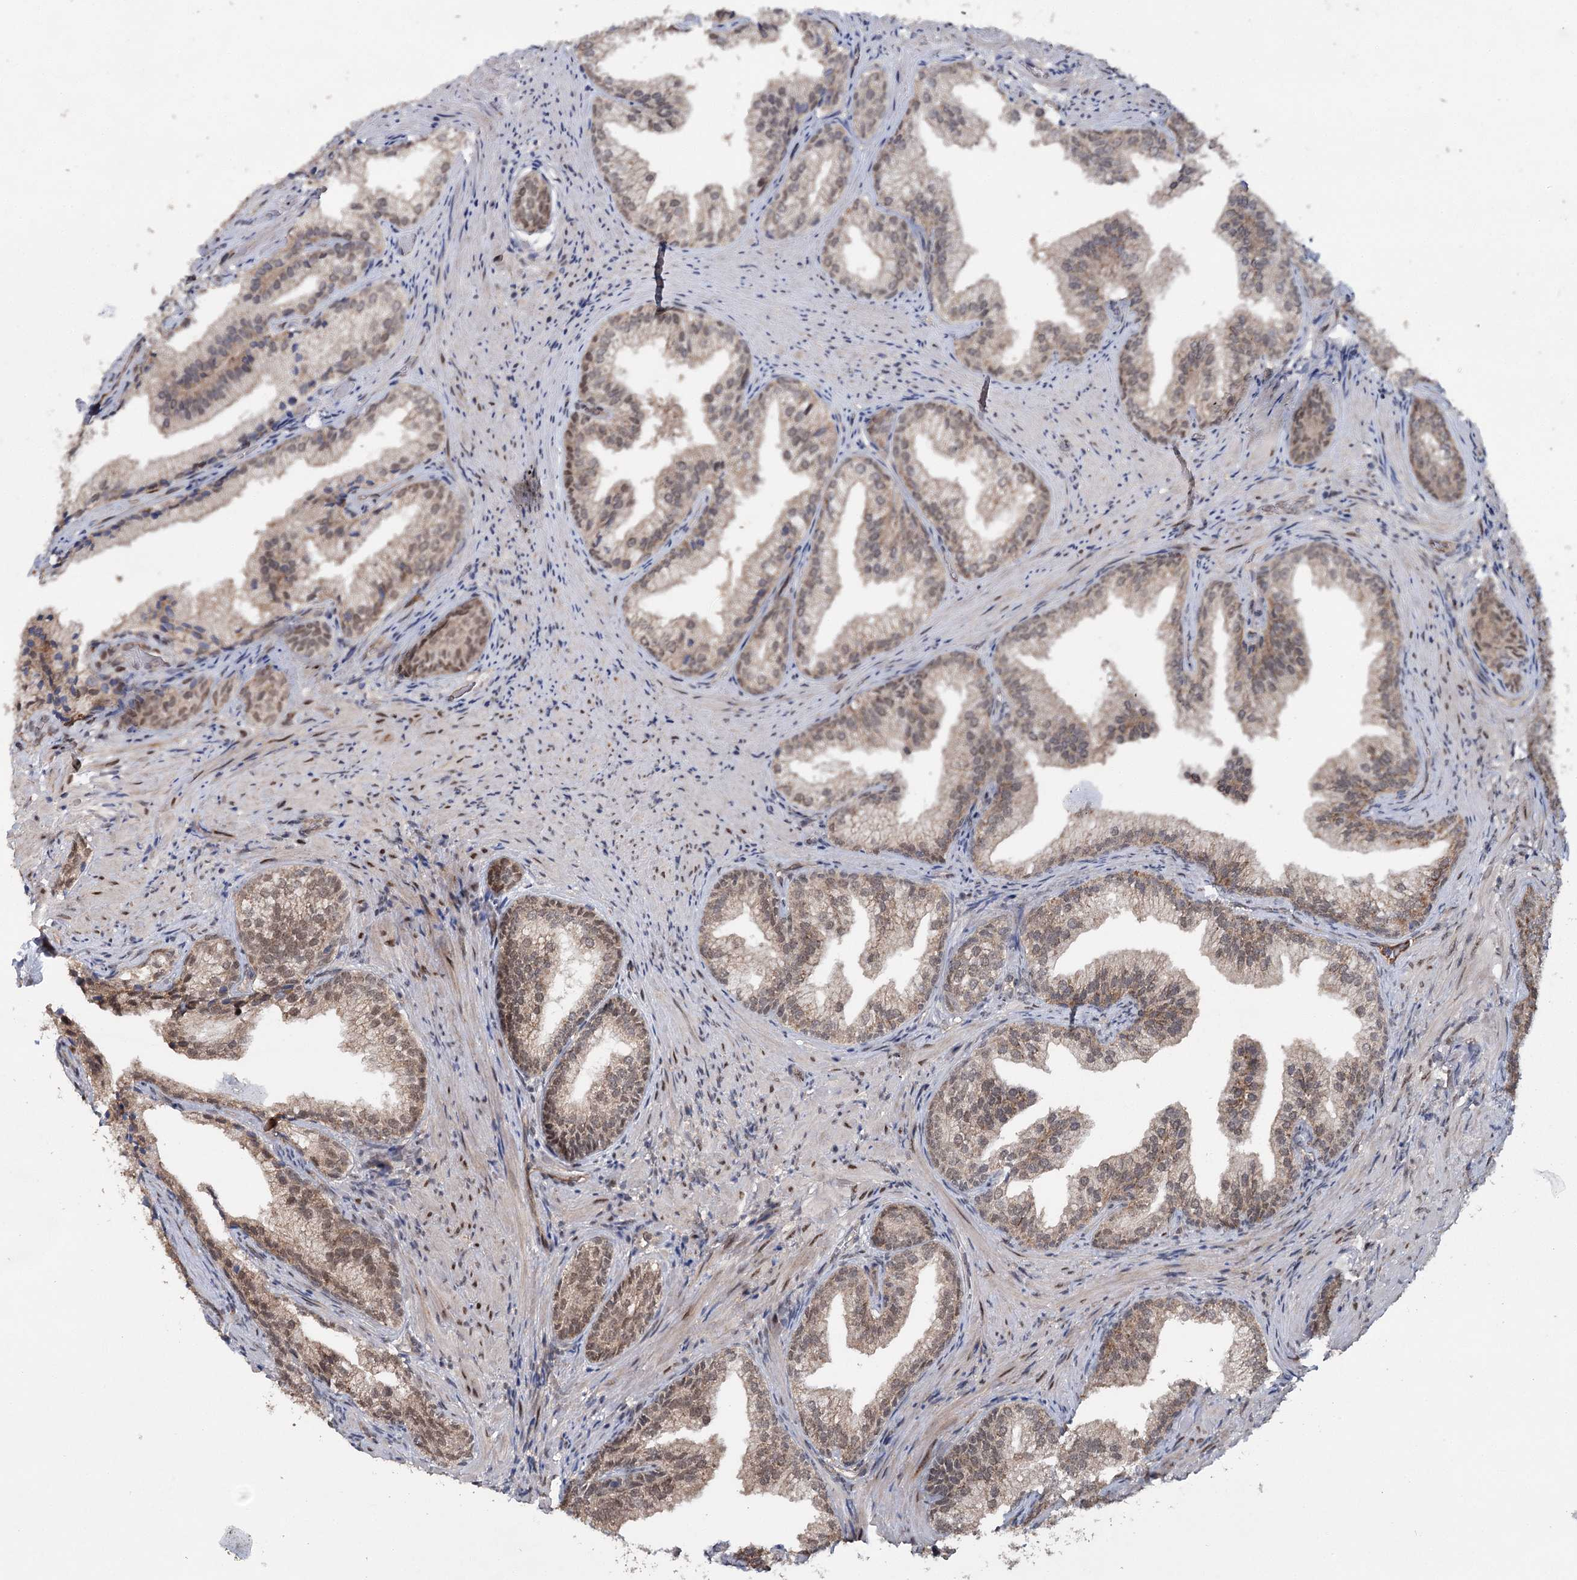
{"staining": {"intensity": "weak", "quantity": "25%-75%", "location": "cytoplasmic/membranous,nuclear"}, "tissue": "prostate", "cell_type": "Glandular cells", "image_type": "normal", "snomed": [{"axis": "morphology", "description": "Normal tissue, NOS"}, {"axis": "topography", "description": "Prostate"}], "caption": "This is a micrograph of immunohistochemistry (IHC) staining of normal prostate, which shows weak expression in the cytoplasmic/membranous,nuclear of glandular cells.", "gene": "MYG1", "patient": {"sex": "male", "age": 76}}